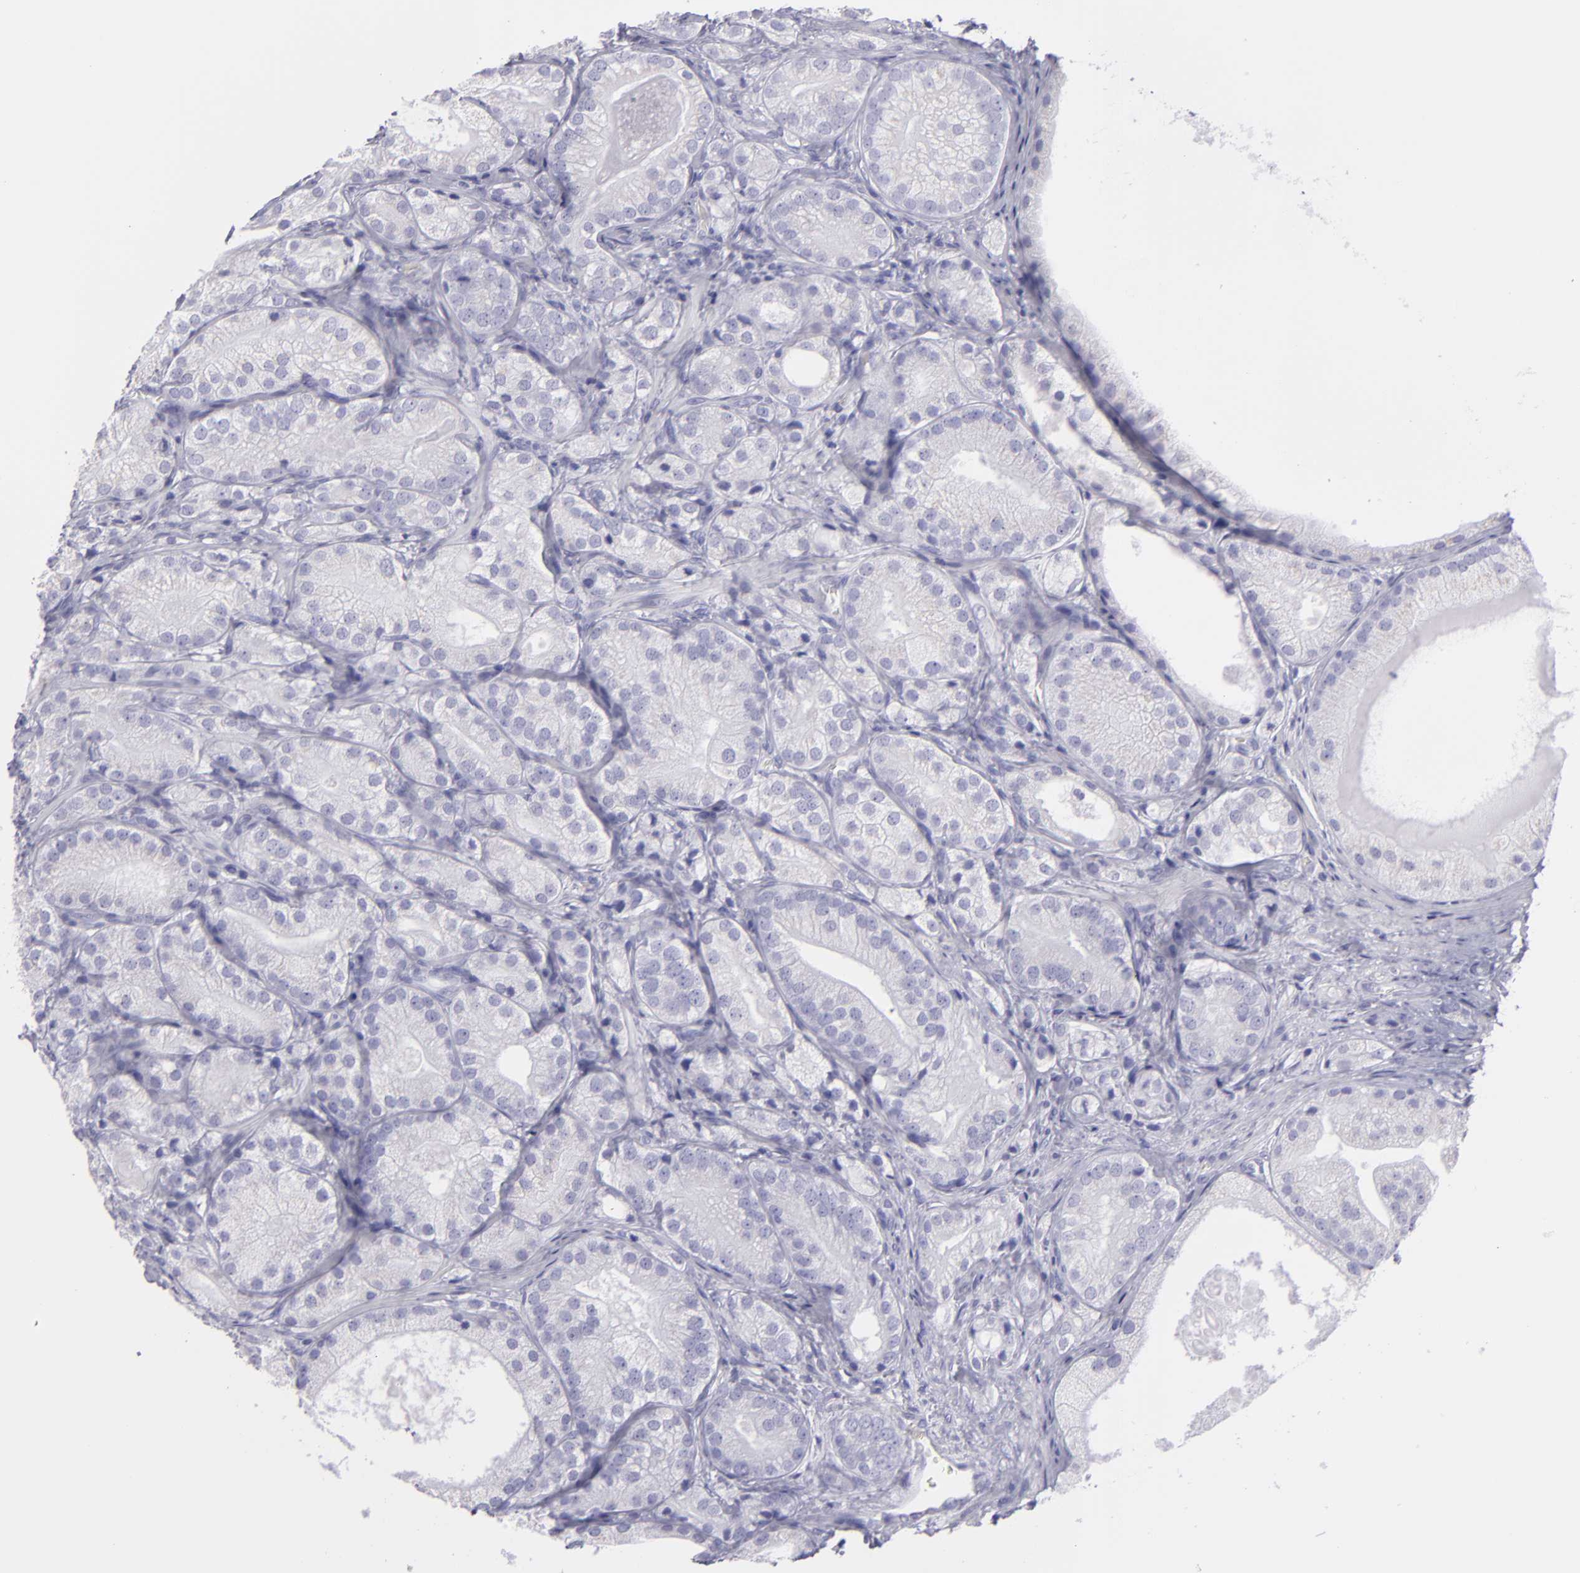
{"staining": {"intensity": "negative", "quantity": "none", "location": "none"}, "tissue": "prostate cancer", "cell_type": "Tumor cells", "image_type": "cancer", "snomed": [{"axis": "morphology", "description": "Adenocarcinoma, Low grade"}, {"axis": "topography", "description": "Prostate"}], "caption": "This is an immunohistochemistry (IHC) photomicrograph of prostate adenocarcinoma (low-grade). There is no staining in tumor cells.", "gene": "MUC5AC", "patient": {"sex": "male", "age": 69}}